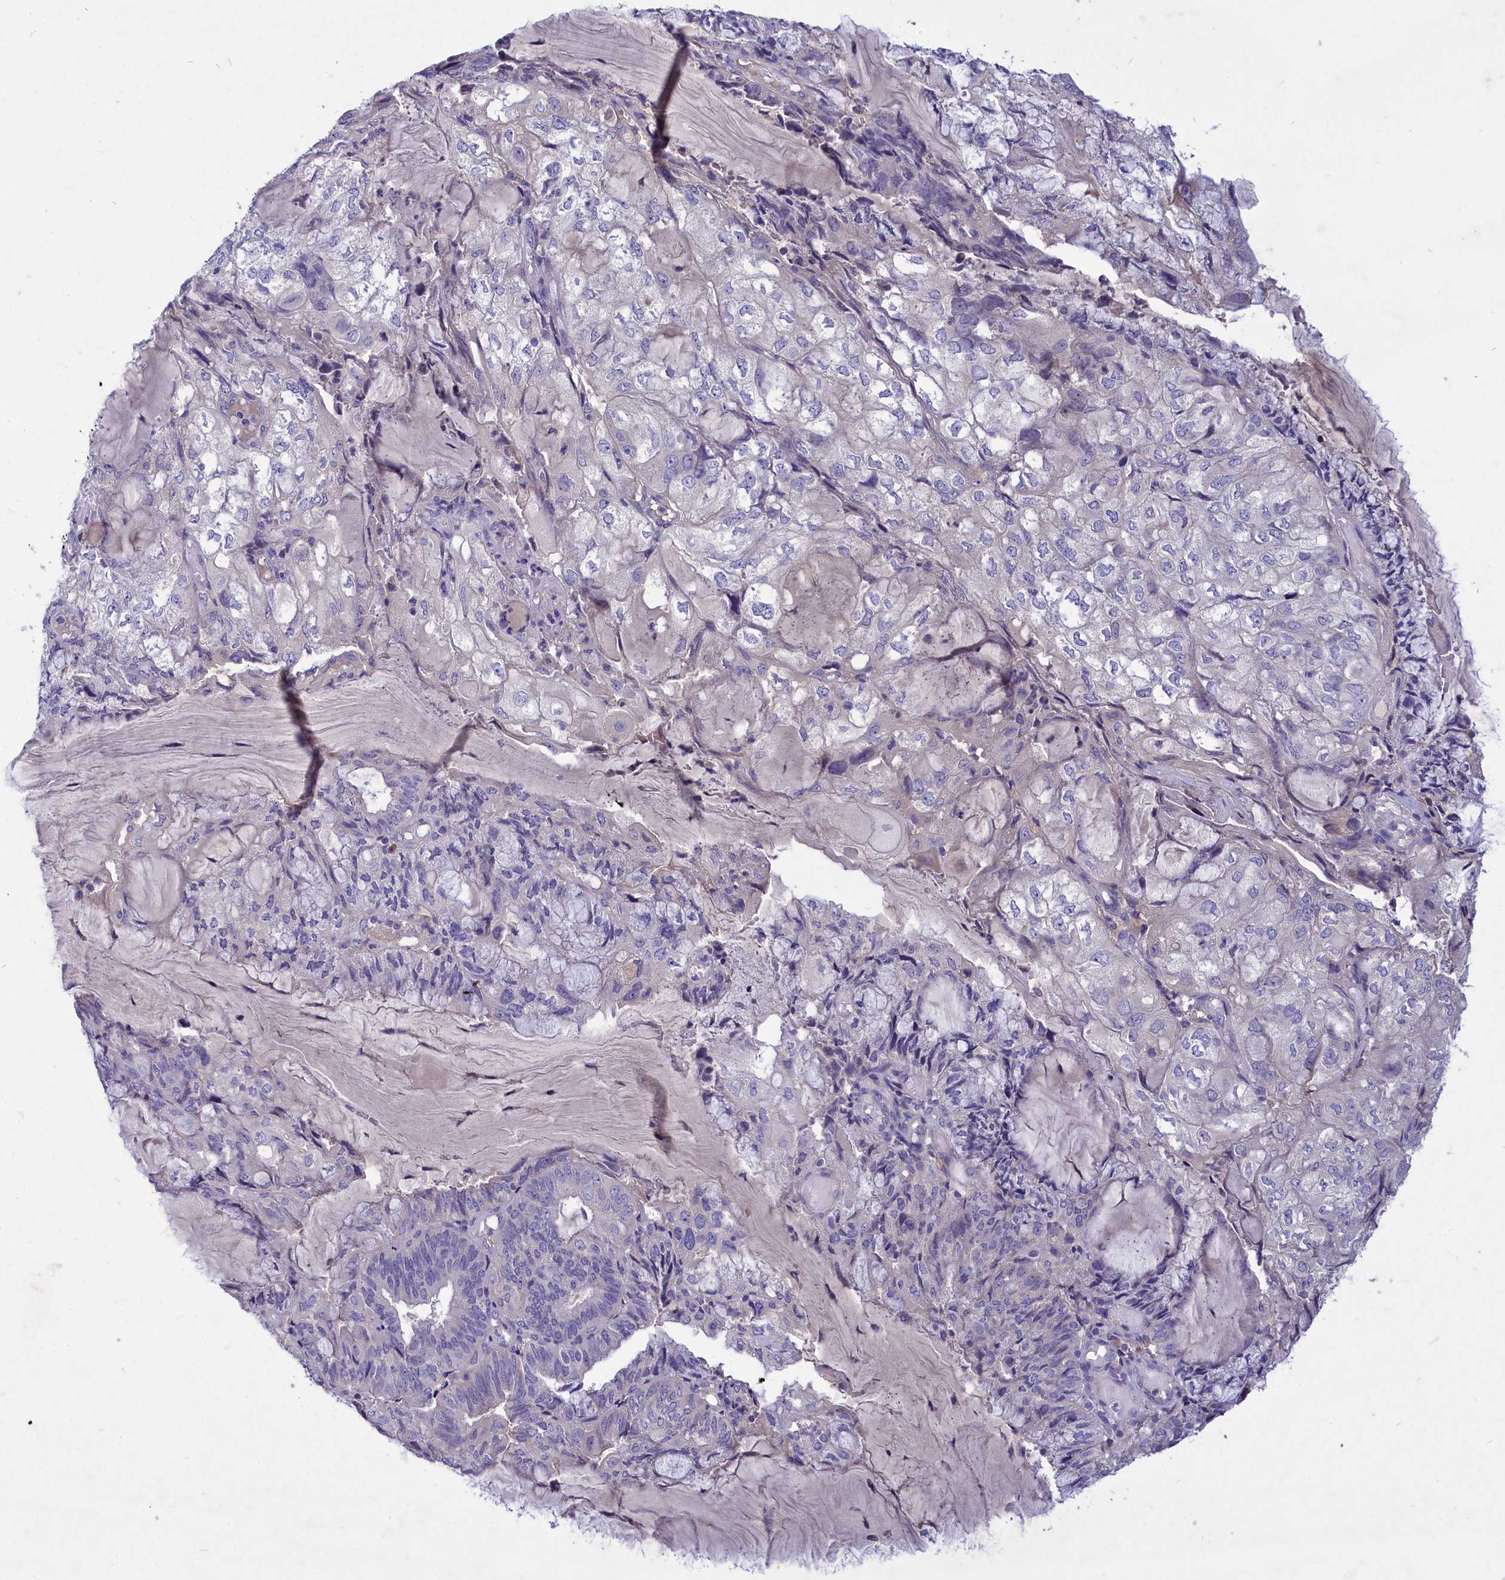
{"staining": {"intensity": "negative", "quantity": "none", "location": "none"}, "tissue": "endometrial cancer", "cell_type": "Tumor cells", "image_type": "cancer", "snomed": [{"axis": "morphology", "description": "Adenocarcinoma, NOS"}, {"axis": "topography", "description": "Endometrium"}], "caption": "Photomicrograph shows no protein staining in tumor cells of endometrial adenocarcinoma tissue.", "gene": "DEFB119", "patient": {"sex": "female", "age": 81}}